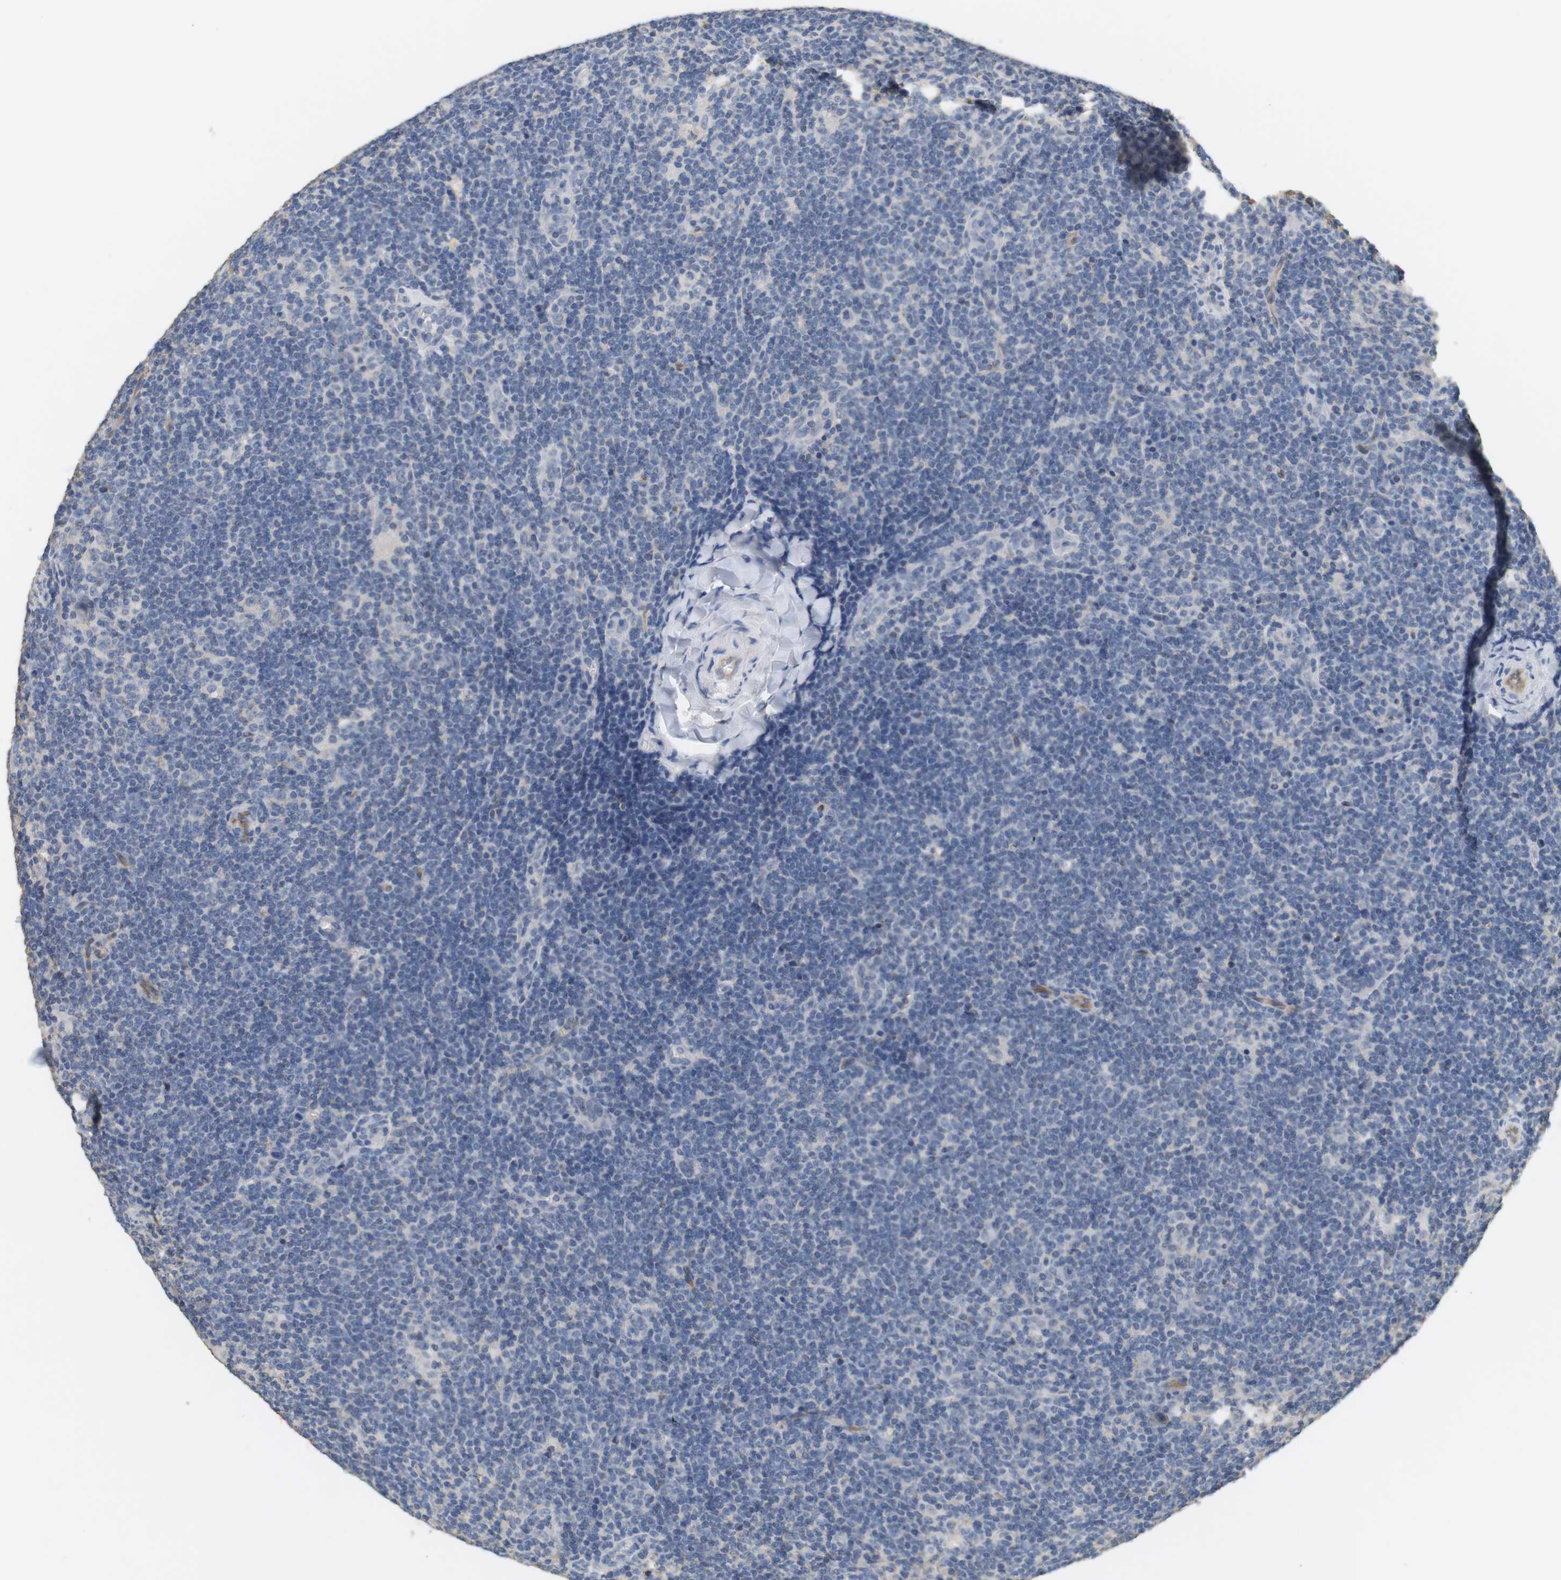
{"staining": {"intensity": "negative", "quantity": "none", "location": "none"}, "tissue": "lymphoma", "cell_type": "Tumor cells", "image_type": "cancer", "snomed": [{"axis": "morphology", "description": "Hodgkin's disease, NOS"}, {"axis": "topography", "description": "Lymph node"}], "caption": "High magnification brightfield microscopy of lymphoma stained with DAB (brown) and counterstained with hematoxylin (blue): tumor cells show no significant staining.", "gene": "OSR1", "patient": {"sex": "female", "age": 57}}